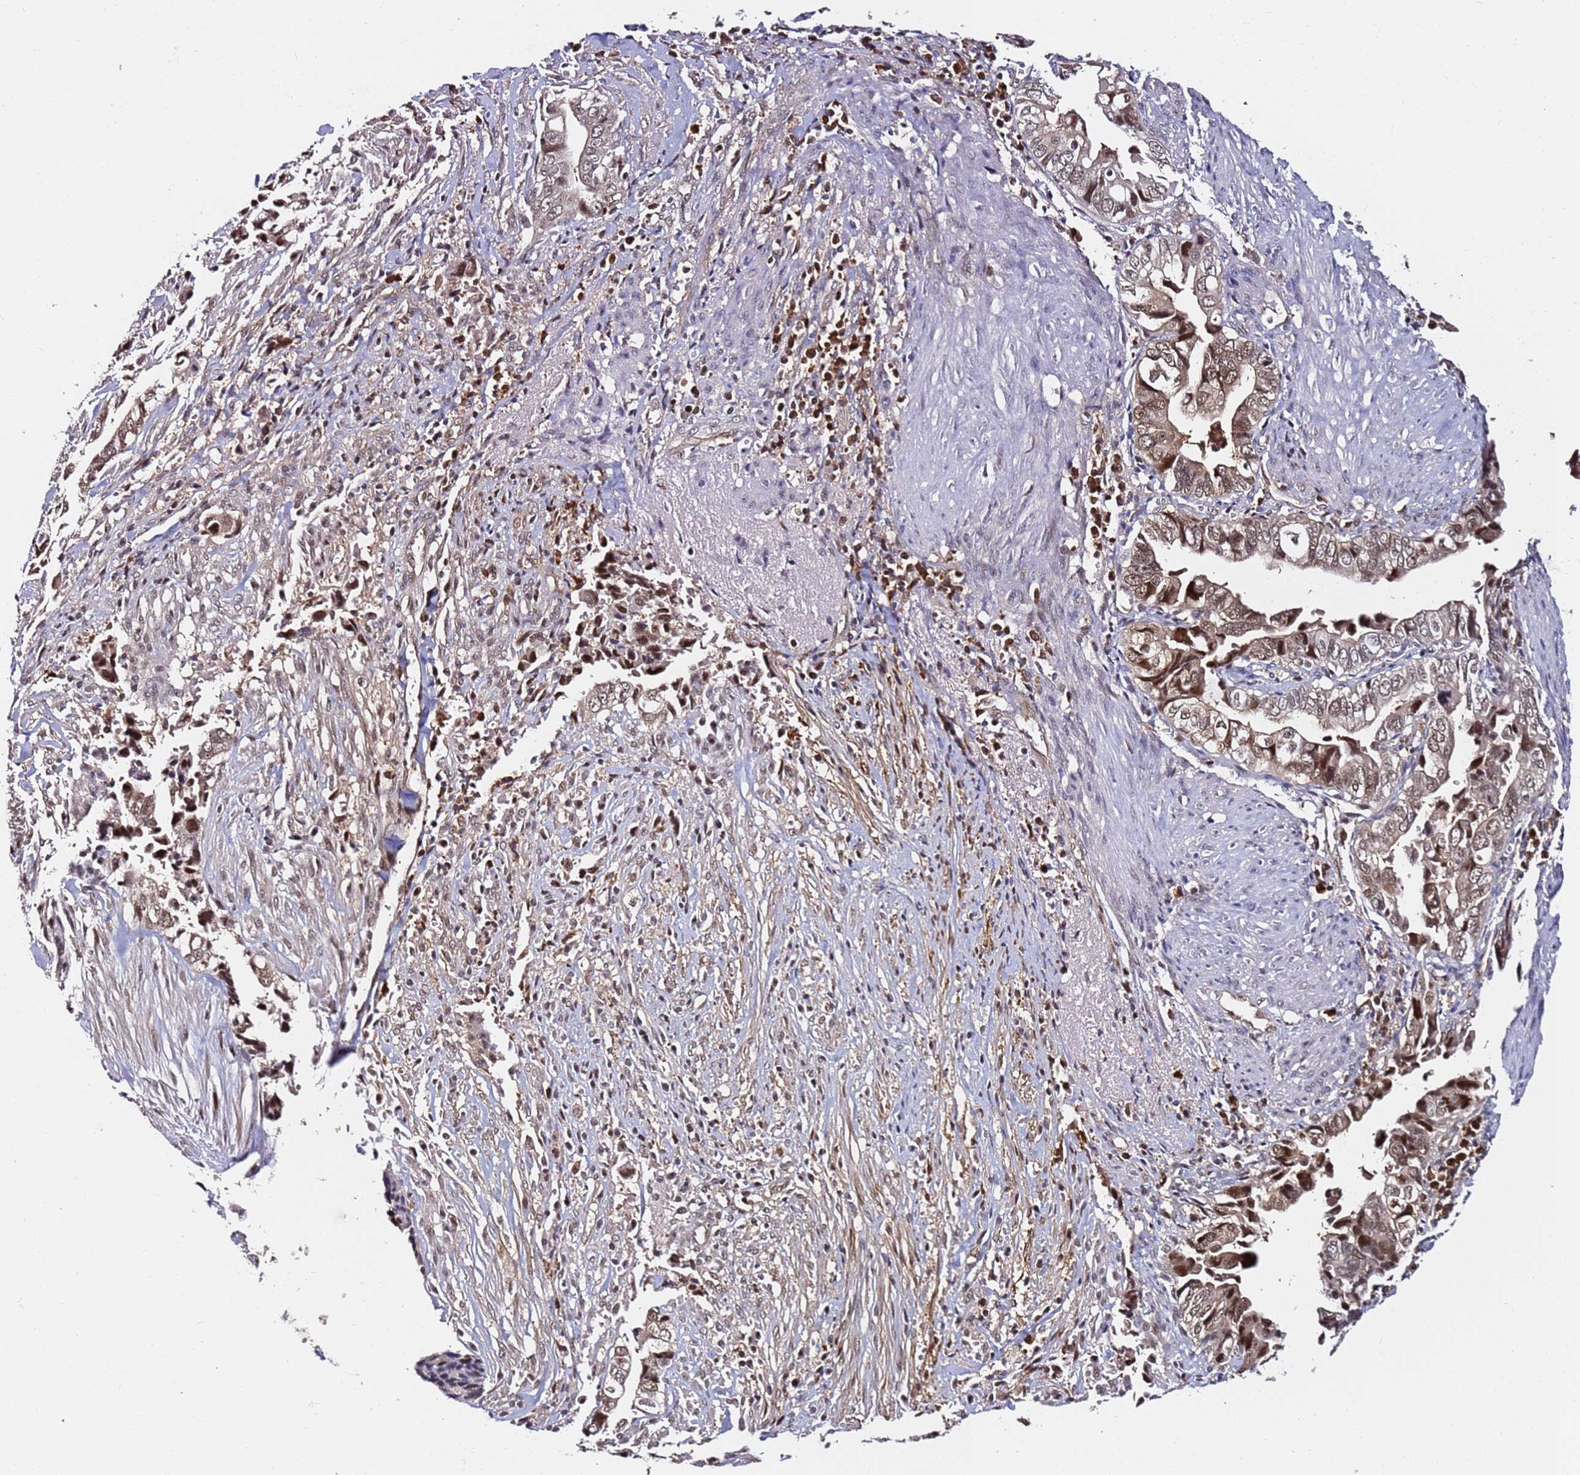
{"staining": {"intensity": "weak", "quantity": ">75%", "location": "cytoplasmic/membranous,nuclear"}, "tissue": "liver cancer", "cell_type": "Tumor cells", "image_type": "cancer", "snomed": [{"axis": "morphology", "description": "Cholangiocarcinoma"}, {"axis": "topography", "description": "Liver"}], "caption": "Brown immunohistochemical staining in liver cholangiocarcinoma demonstrates weak cytoplasmic/membranous and nuclear staining in approximately >75% of tumor cells.", "gene": "RGS18", "patient": {"sex": "female", "age": 79}}